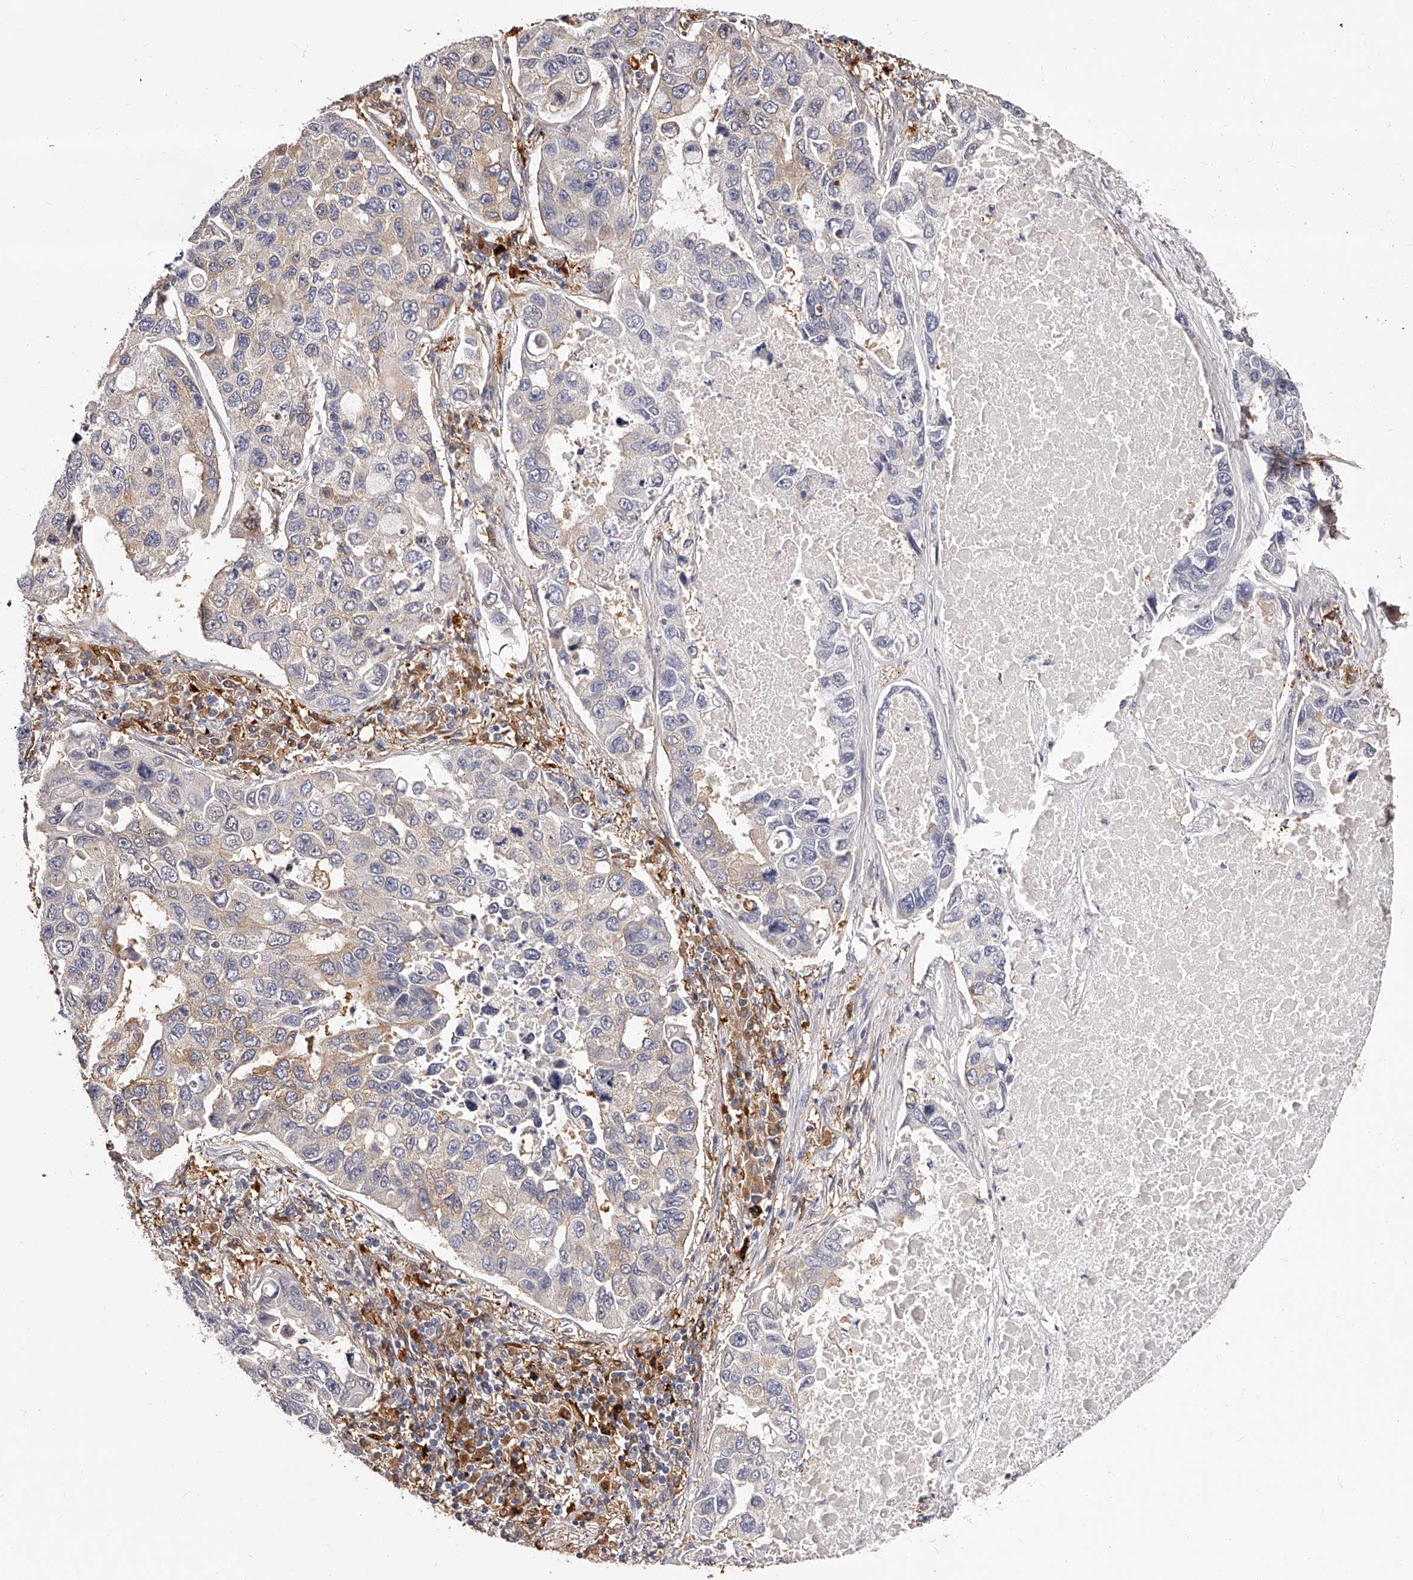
{"staining": {"intensity": "moderate", "quantity": "<25%", "location": "cytoplasmic/membranous"}, "tissue": "lung cancer", "cell_type": "Tumor cells", "image_type": "cancer", "snomed": [{"axis": "morphology", "description": "Adenocarcinoma, NOS"}, {"axis": "topography", "description": "Lung"}], "caption": "Protein analysis of lung cancer (adenocarcinoma) tissue reveals moderate cytoplasmic/membranous staining in approximately <25% of tumor cells. (DAB (3,3'-diaminobenzidine) IHC, brown staining for protein, blue staining for nuclei).", "gene": "LAP3", "patient": {"sex": "male", "age": 64}}